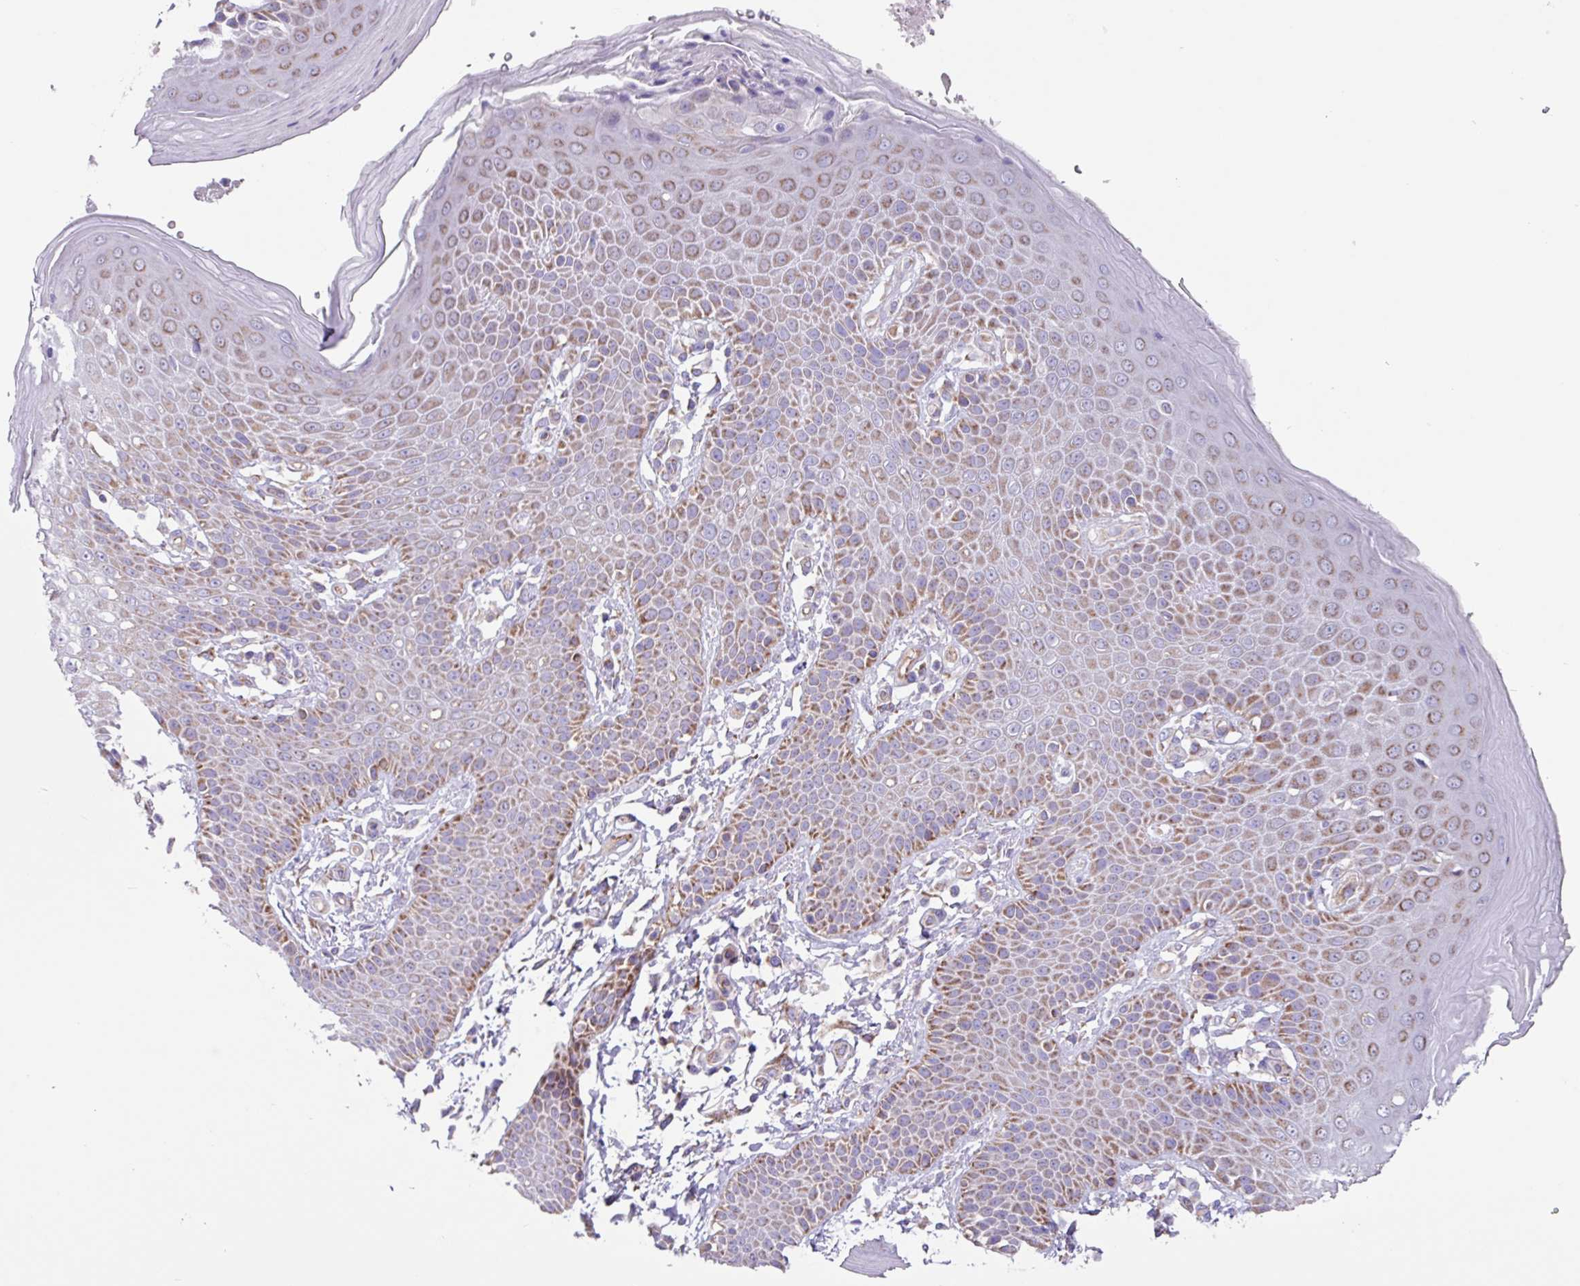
{"staining": {"intensity": "moderate", "quantity": ">75%", "location": "cytoplasmic/membranous"}, "tissue": "skin", "cell_type": "Epidermal cells", "image_type": "normal", "snomed": [{"axis": "morphology", "description": "Normal tissue, NOS"}, {"axis": "topography", "description": "Peripheral nerve tissue"}], "caption": "IHC micrograph of normal human skin stained for a protein (brown), which shows medium levels of moderate cytoplasmic/membranous staining in approximately >75% of epidermal cells.", "gene": "OTULIN", "patient": {"sex": "male", "age": 51}}